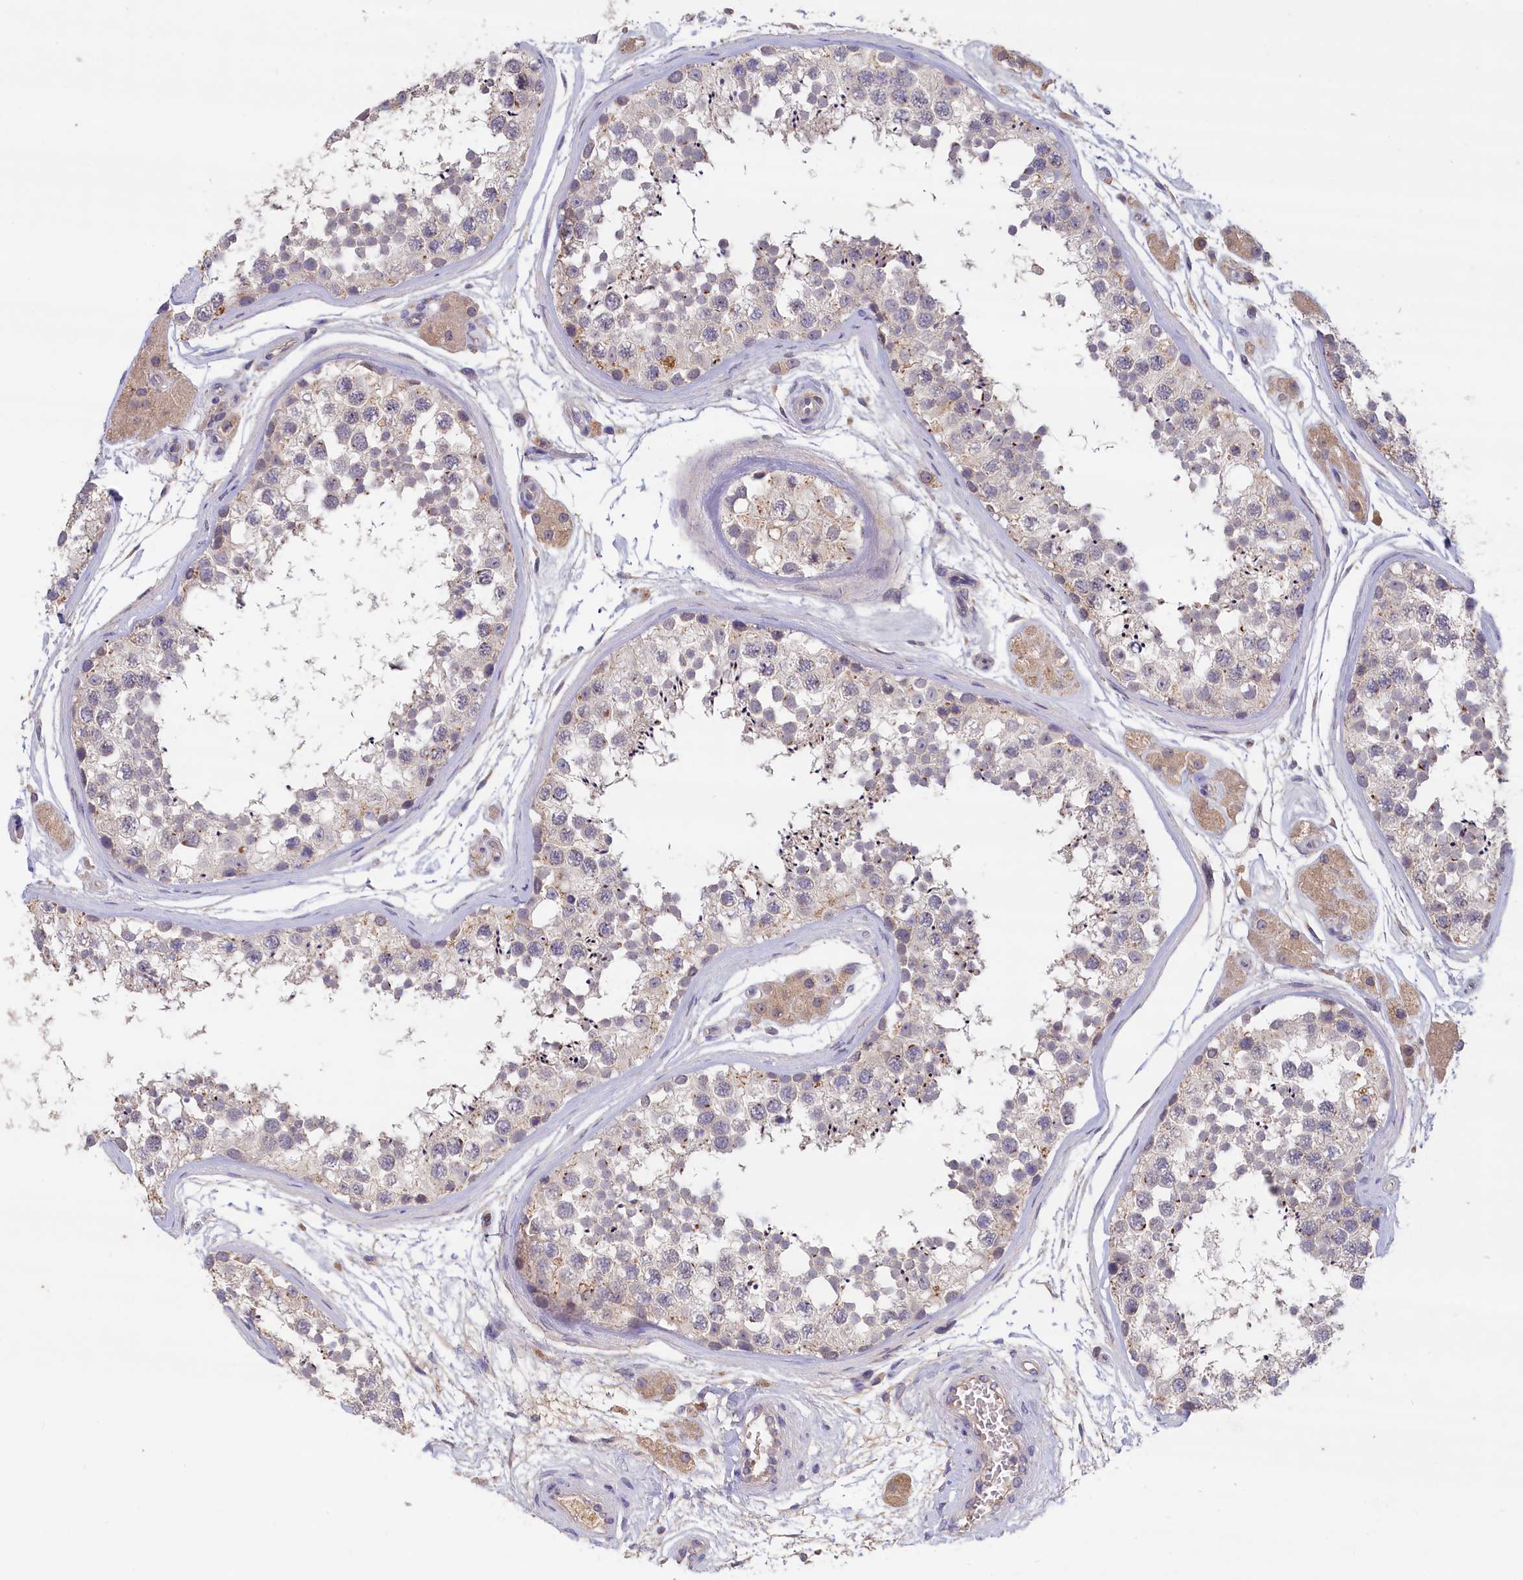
{"staining": {"intensity": "weak", "quantity": "<25%", "location": "cytoplasmic/membranous"}, "tissue": "testis", "cell_type": "Cells in seminiferous ducts", "image_type": "normal", "snomed": [{"axis": "morphology", "description": "Normal tissue, NOS"}, {"axis": "topography", "description": "Testis"}], "caption": "Immunohistochemistry (IHC) of unremarkable human testis shows no staining in cells in seminiferous ducts.", "gene": "CELF5", "patient": {"sex": "male", "age": 56}}